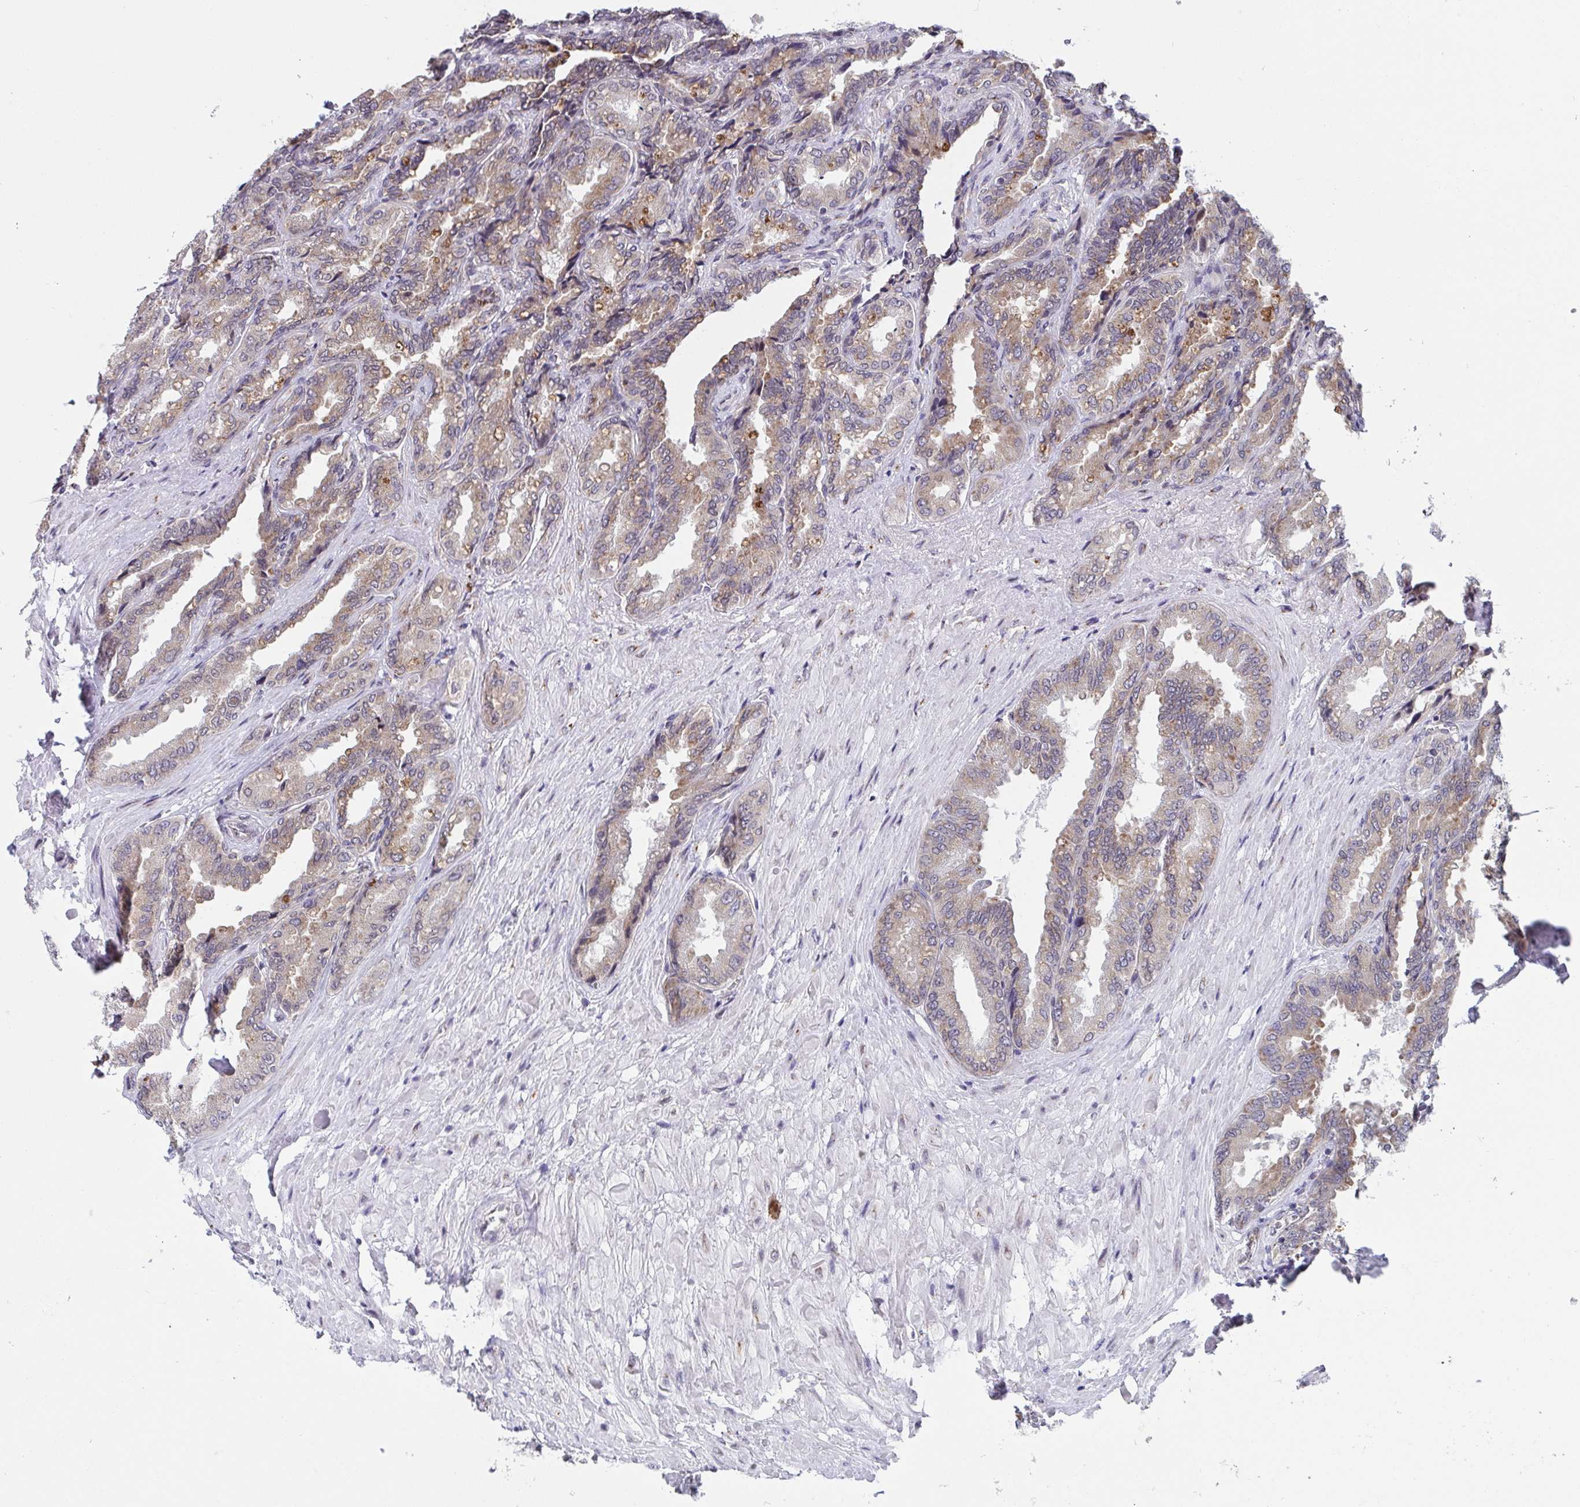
{"staining": {"intensity": "moderate", "quantity": ">75%", "location": "cytoplasmic/membranous"}, "tissue": "seminal vesicle", "cell_type": "Glandular cells", "image_type": "normal", "snomed": [{"axis": "morphology", "description": "Normal tissue, NOS"}, {"axis": "topography", "description": "Seminal veicle"}], "caption": "The photomicrograph exhibits a brown stain indicating the presence of a protein in the cytoplasmic/membranous of glandular cells in seminal vesicle. Immunohistochemistry (ihc) stains the protein of interest in brown and the nuclei are stained blue.", "gene": "ATP5MJ", "patient": {"sex": "male", "age": 68}}